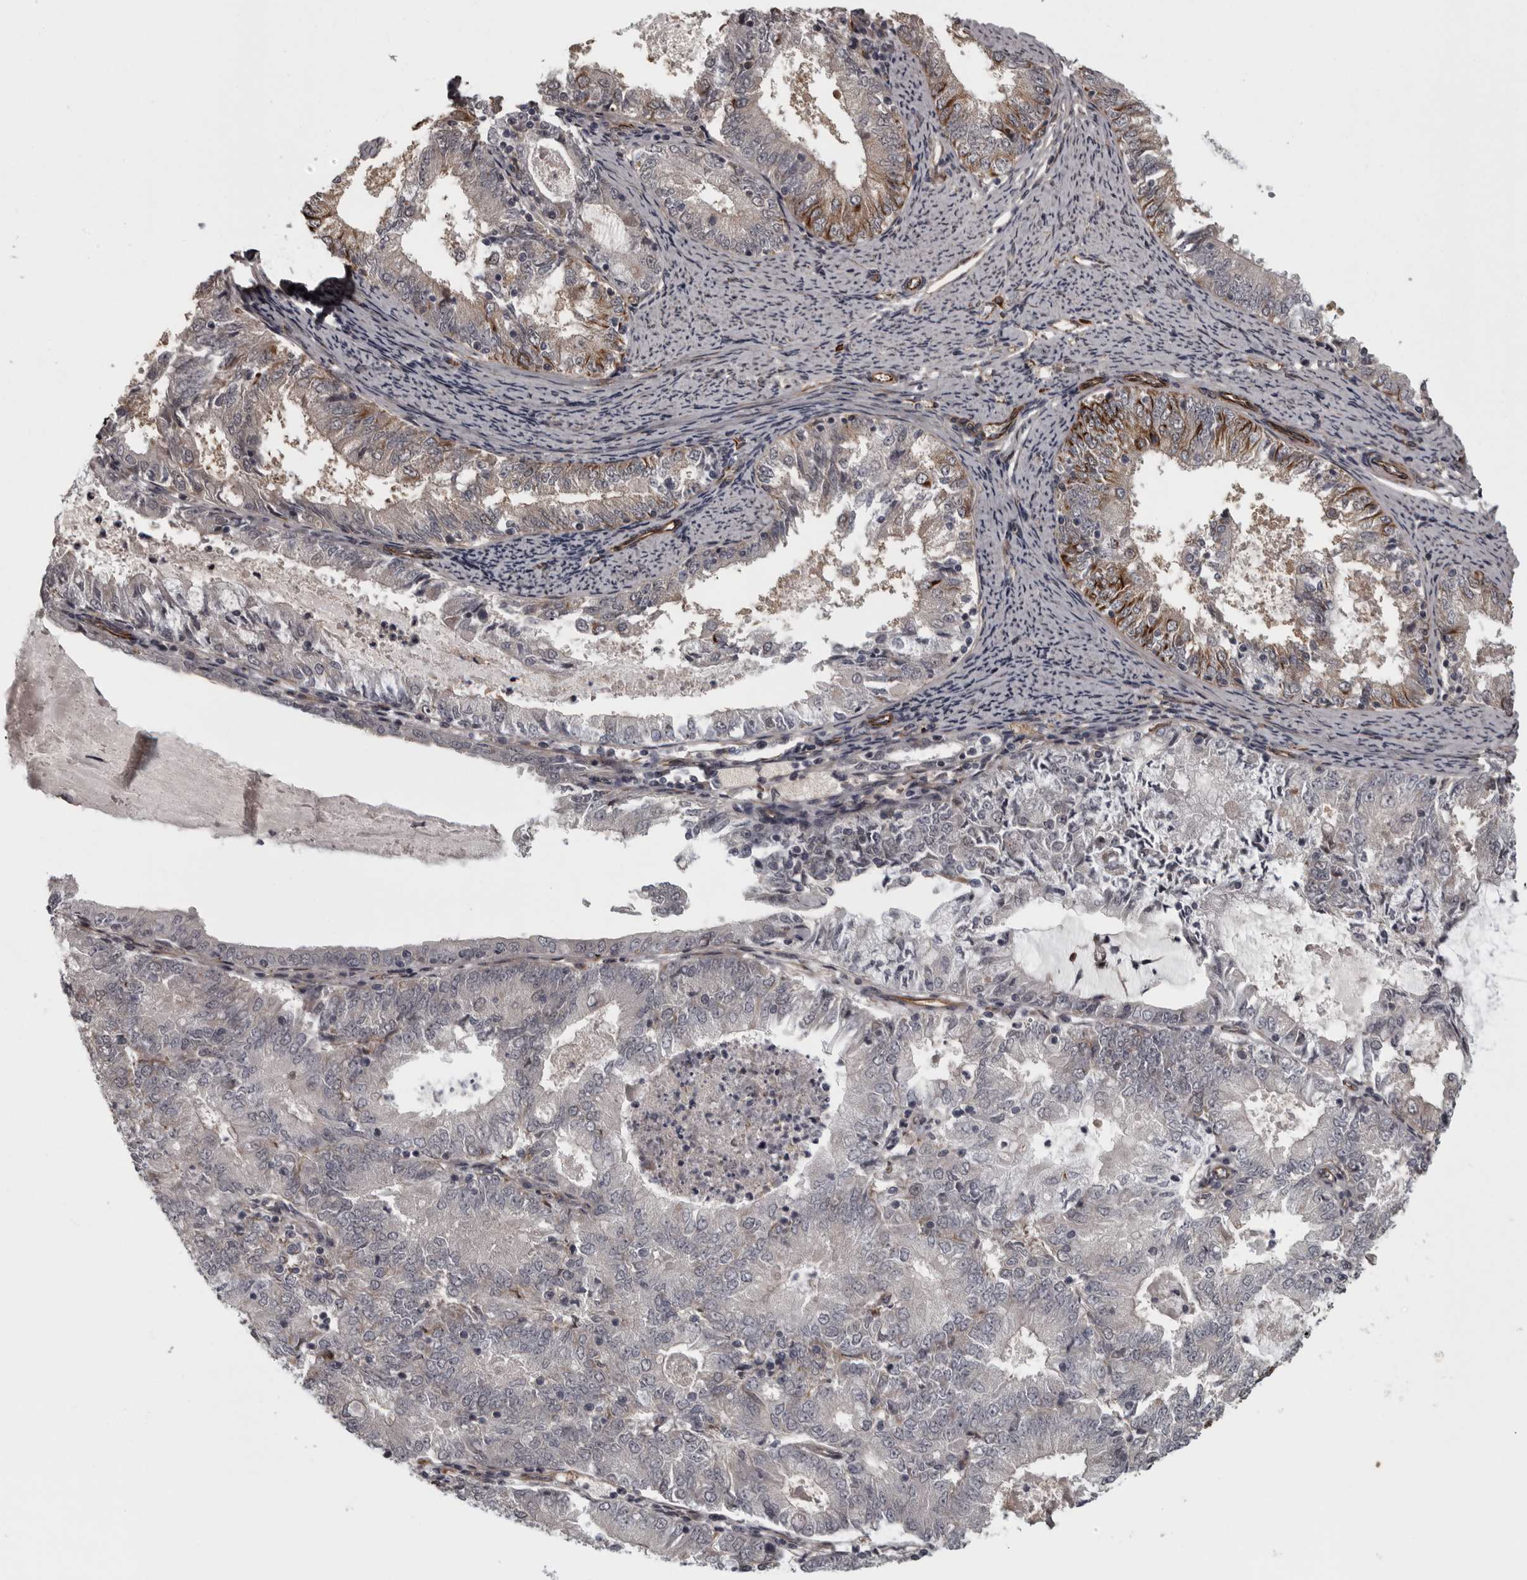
{"staining": {"intensity": "strong", "quantity": "<25%", "location": "cytoplasmic/membranous"}, "tissue": "endometrial cancer", "cell_type": "Tumor cells", "image_type": "cancer", "snomed": [{"axis": "morphology", "description": "Adenocarcinoma, NOS"}, {"axis": "topography", "description": "Endometrium"}], "caption": "An image showing strong cytoplasmic/membranous staining in approximately <25% of tumor cells in endometrial cancer (adenocarcinoma), as visualized by brown immunohistochemical staining.", "gene": "FAAP100", "patient": {"sex": "female", "age": 57}}